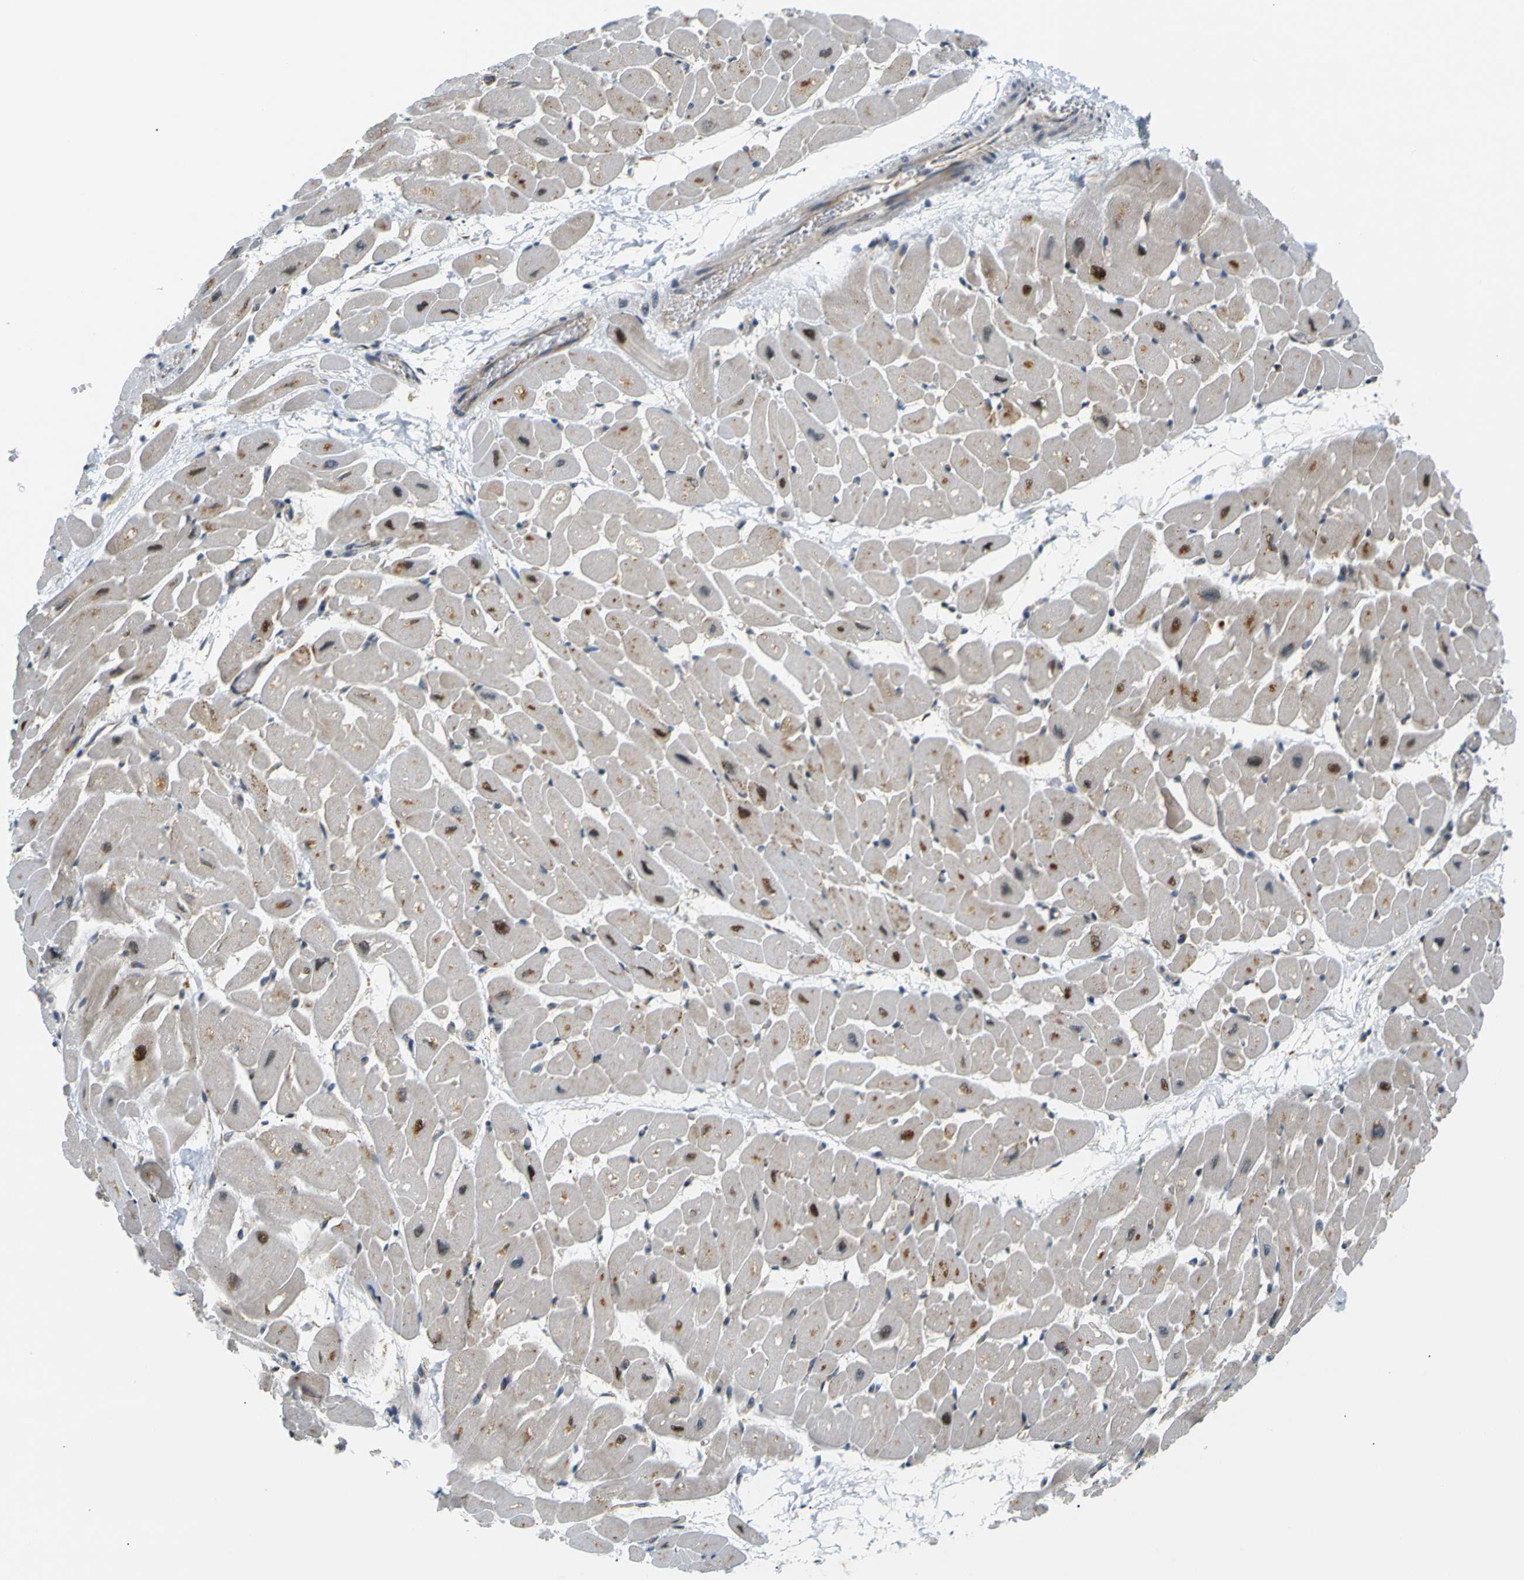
{"staining": {"intensity": "moderate", "quantity": "25%-75%", "location": "cytoplasmic/membranous"}, "tissue": "heart muscle", "cell_type": "Cardiomyocytes", "image_type": "normal", "snomed": [{"axis": "morphology", "description": "Normal tissue, NOS"}, {"axis": "topography", "description": "Heart"}], "caption": "High-power microscopy captured an immunohistochemistry (IHC) histopathology image of unremarkable heart muscle, revealing moderate cytoplasmic/membranous staining in about 25%-75% of cardiomyocytes. Nuclei are stained in blue.", "gene": "ABCE1", "patient": {"sex": "male", "age": 45}}